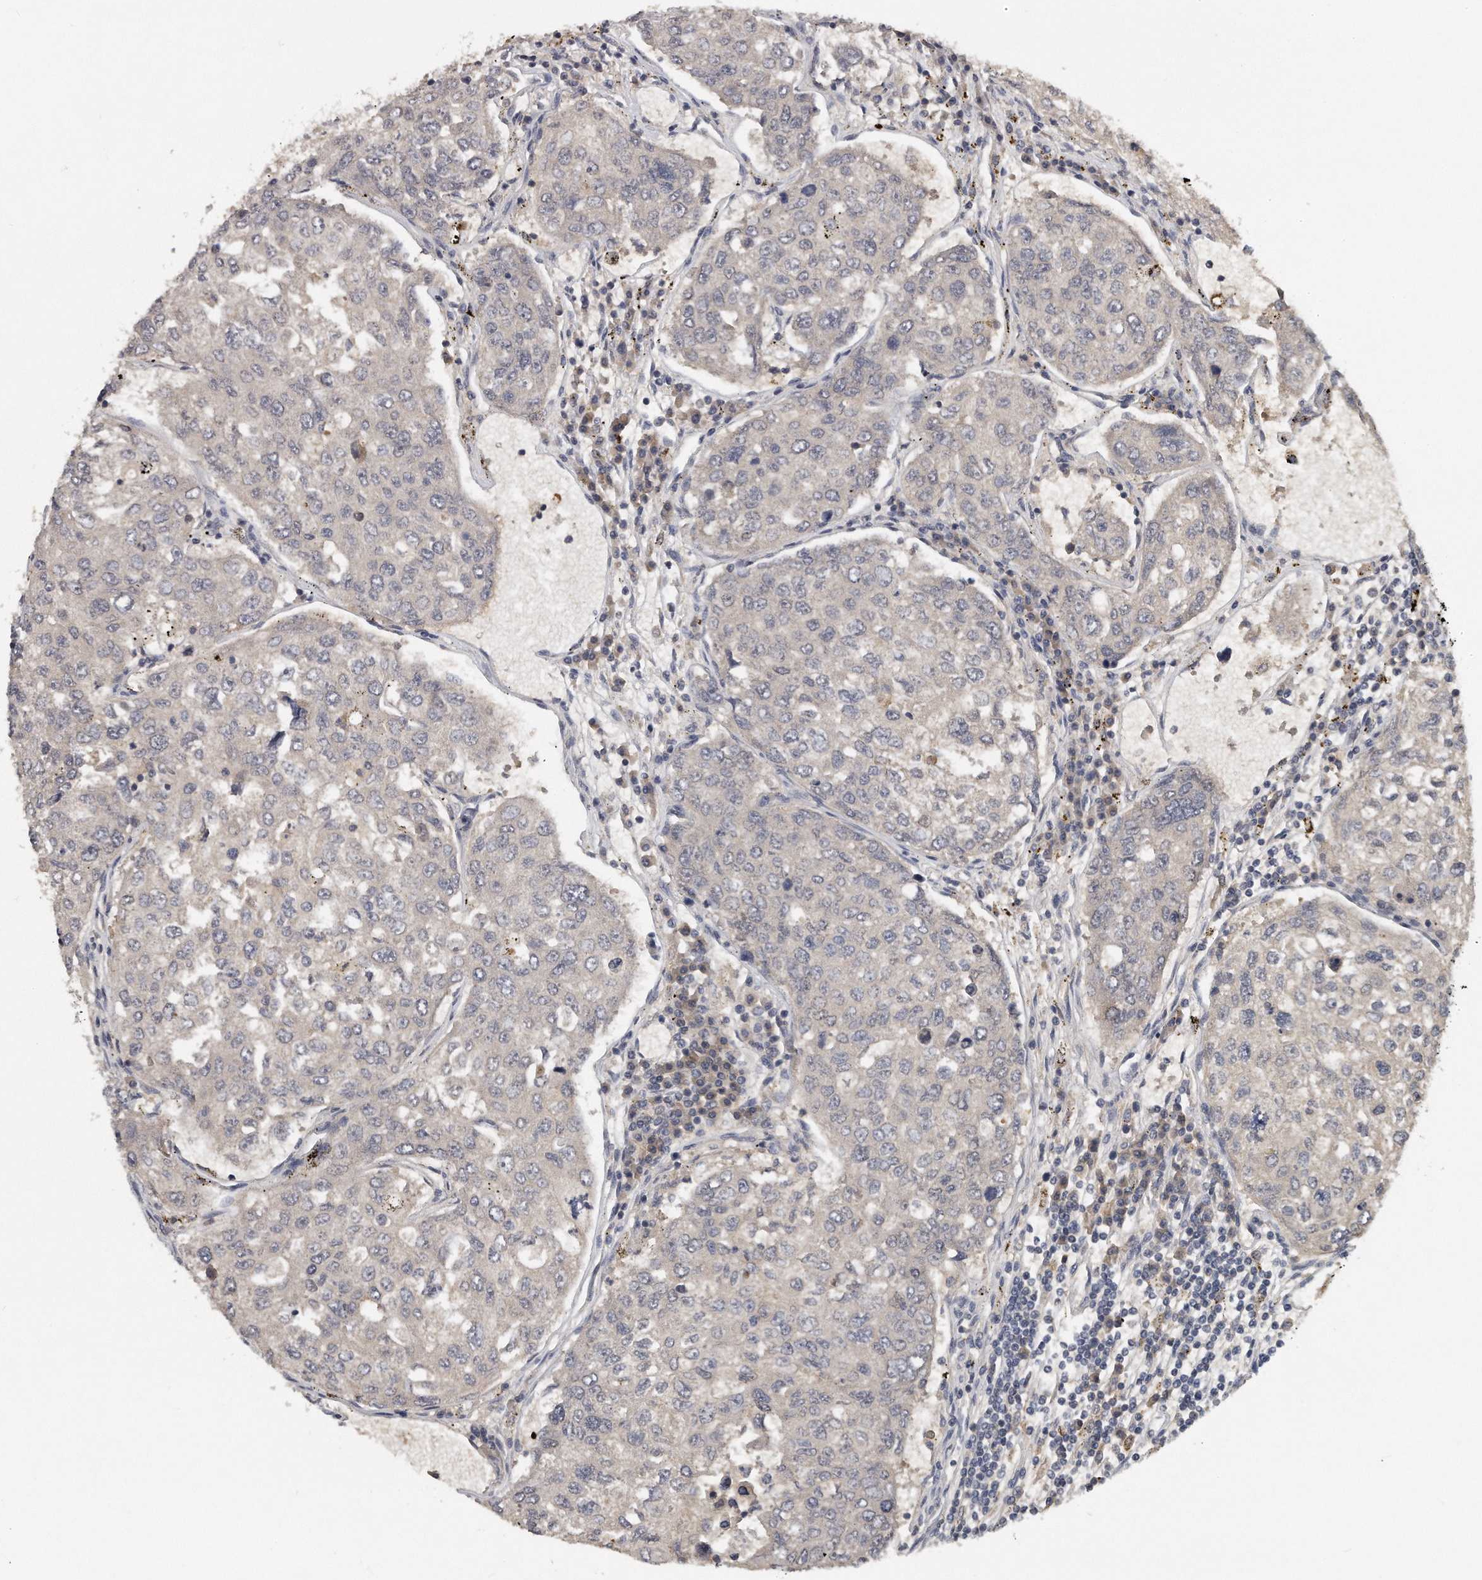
{"staining": {"intensity": "negative", "quantity": "none", "location": "none"}, "tissue": "urothelial cancer", "cell_type": "Tumor cells", "image_type": "cancer", "snomed": [{"axis": "morphology", "description": "Urothelial carcinoma, High grade"}, {"axis": "topography", "description": "Lymph node"}, {"axis": "topography", "description": "Urinary bladder"}], "caption": "Immunohistochemistry photomicrograph of high-grade urothelial carcinoma stained for a protein (brown), which reveals no positivity in tumor cells. (Brightfield microscopy of DAB (3,3'-diaminobenzidine) IHC at high magnification).", "gene": "TRAPPC14", "patient": {"sex": "male", "age": 51}}